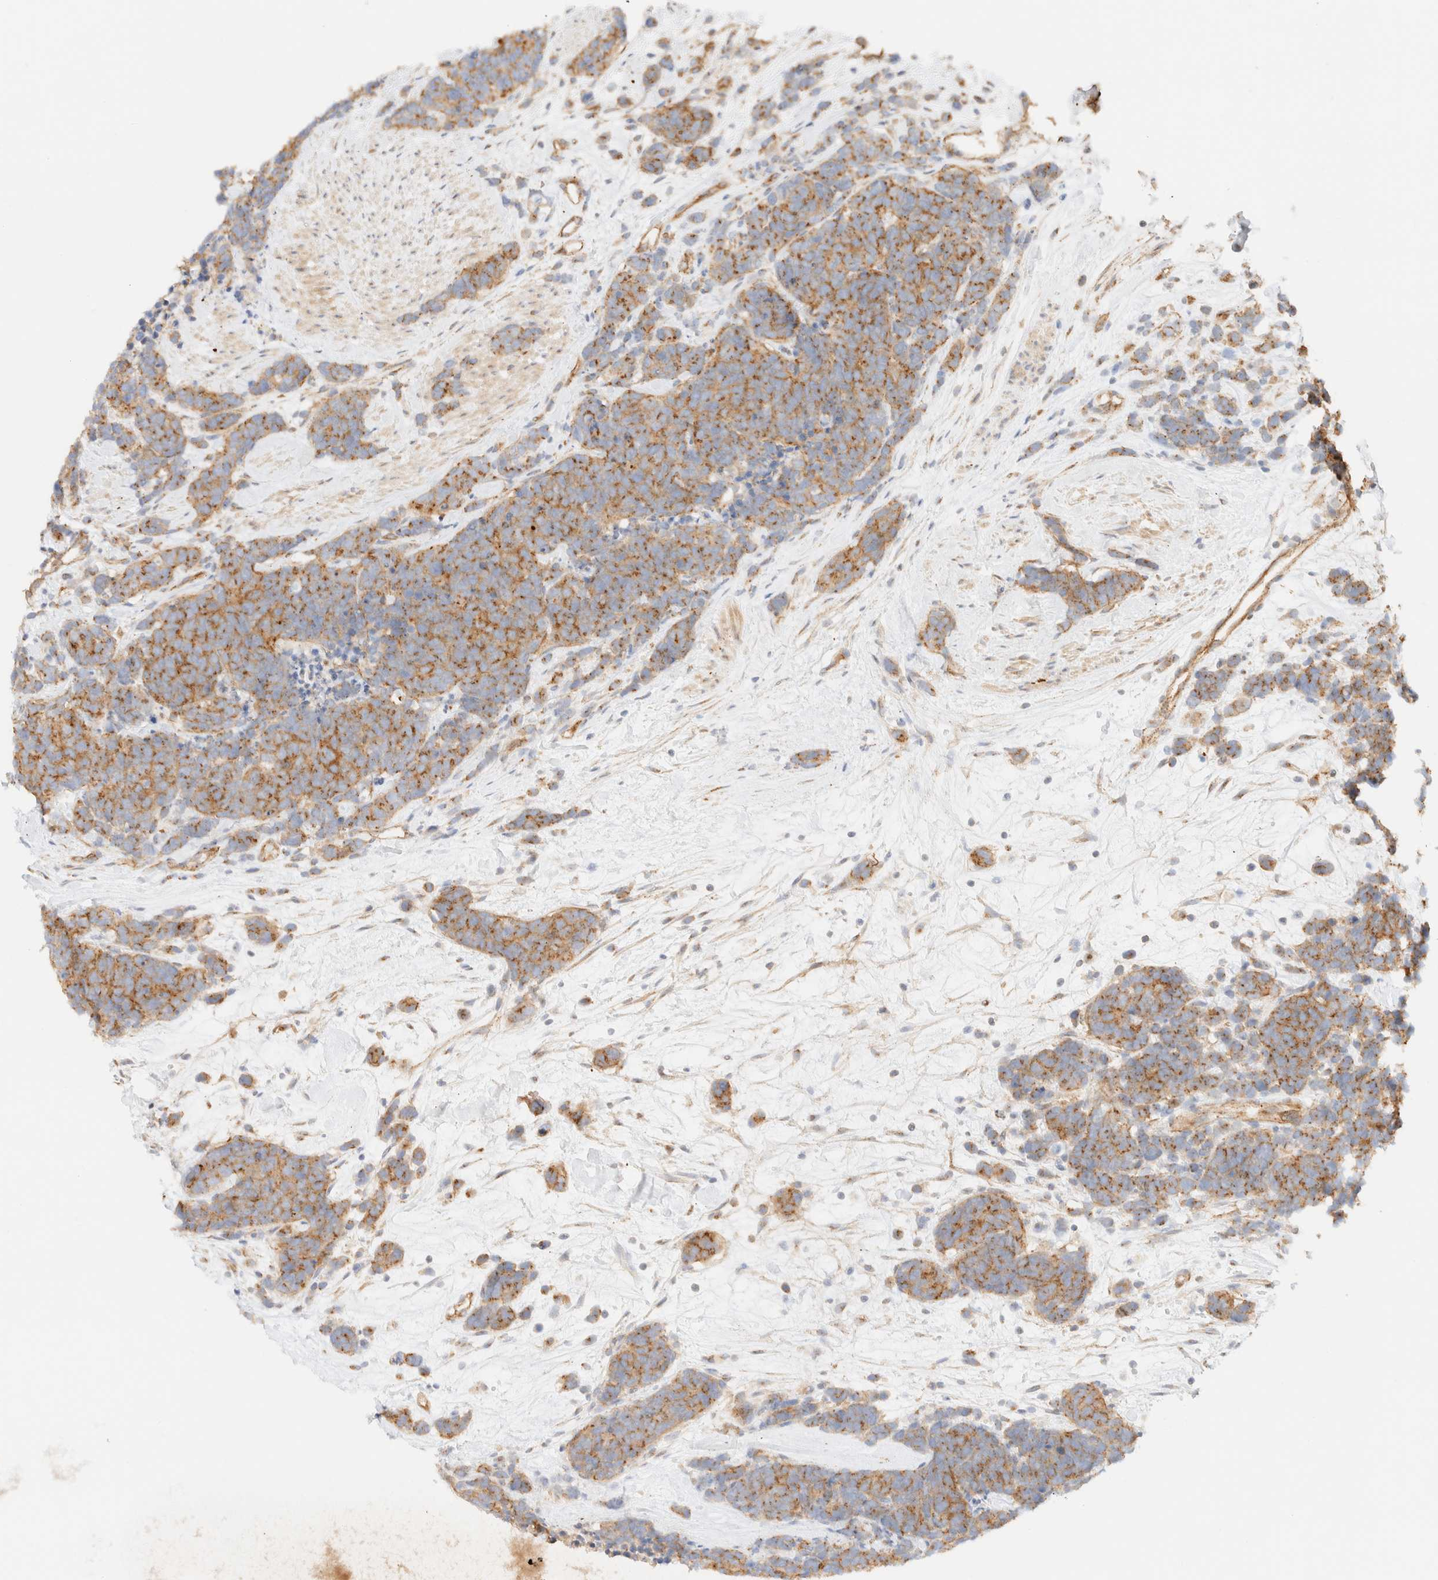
{"staining": {"intensity": "moderate", "quantity": ">75%", "location": "cytoplasmic/membranous"}, "tissue": "carcinoid", "cell_type": "Tumor cells", "image_type": "cancer", "snomed": [{"axis": "morphology", "description": "Carcinoma, NOS"}, {"axis": "morphology", "description": "Carcinoid, malignant, NOS"}, {"axis": "topography", "description": "Urinary bladder"}], "caption": "Immunohistochemistry (IHC) (DAB (3,3'-diaminobenzidine)) staining of human carcinoma reveals moderate cytoplasmic/membranous protein expression in approximately >75% of tumor cells. Nuclei are stained in blue.", "gene": "MYO10", "patient": {"sex": "male", "age": 57}}